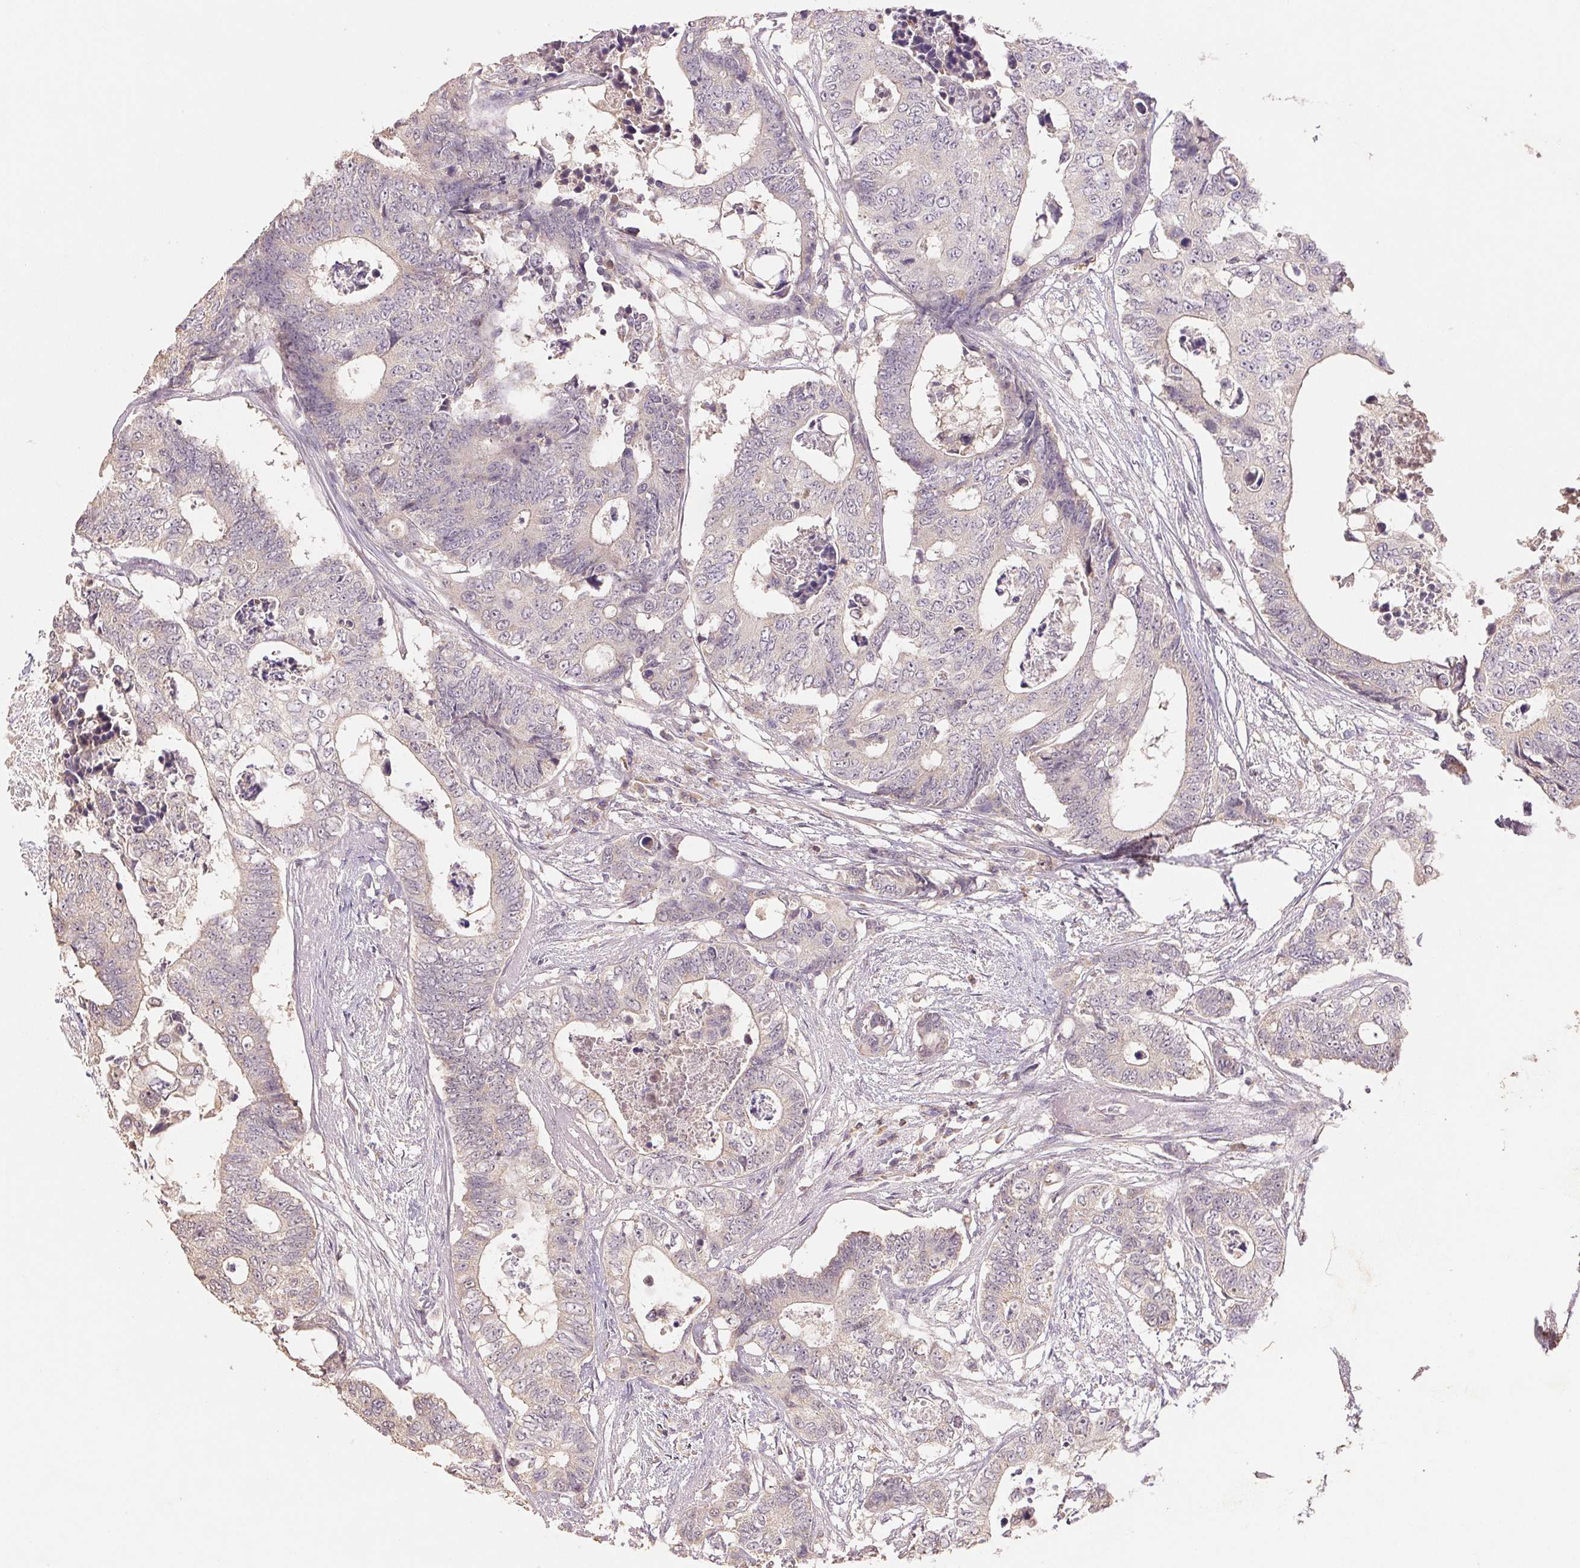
{"staining": {"intensity": "negative", "quantity": "none", "location": "none"}, "tissue": "colorectal cancer", "cell_type": "Tumor cells", "image_type": "cancer", "snomed": [{"axis": "morphology", "description": "Adenocarcinoma, NOS"}, {"axis": "topography", "description": "Colon"}], "caption": "Histopathology image shows no significant protein positivity in tumor cells of colorectal adenocarcinoma.", "gene": "COX14", "patient": {"sex": "female", "age": 48}}